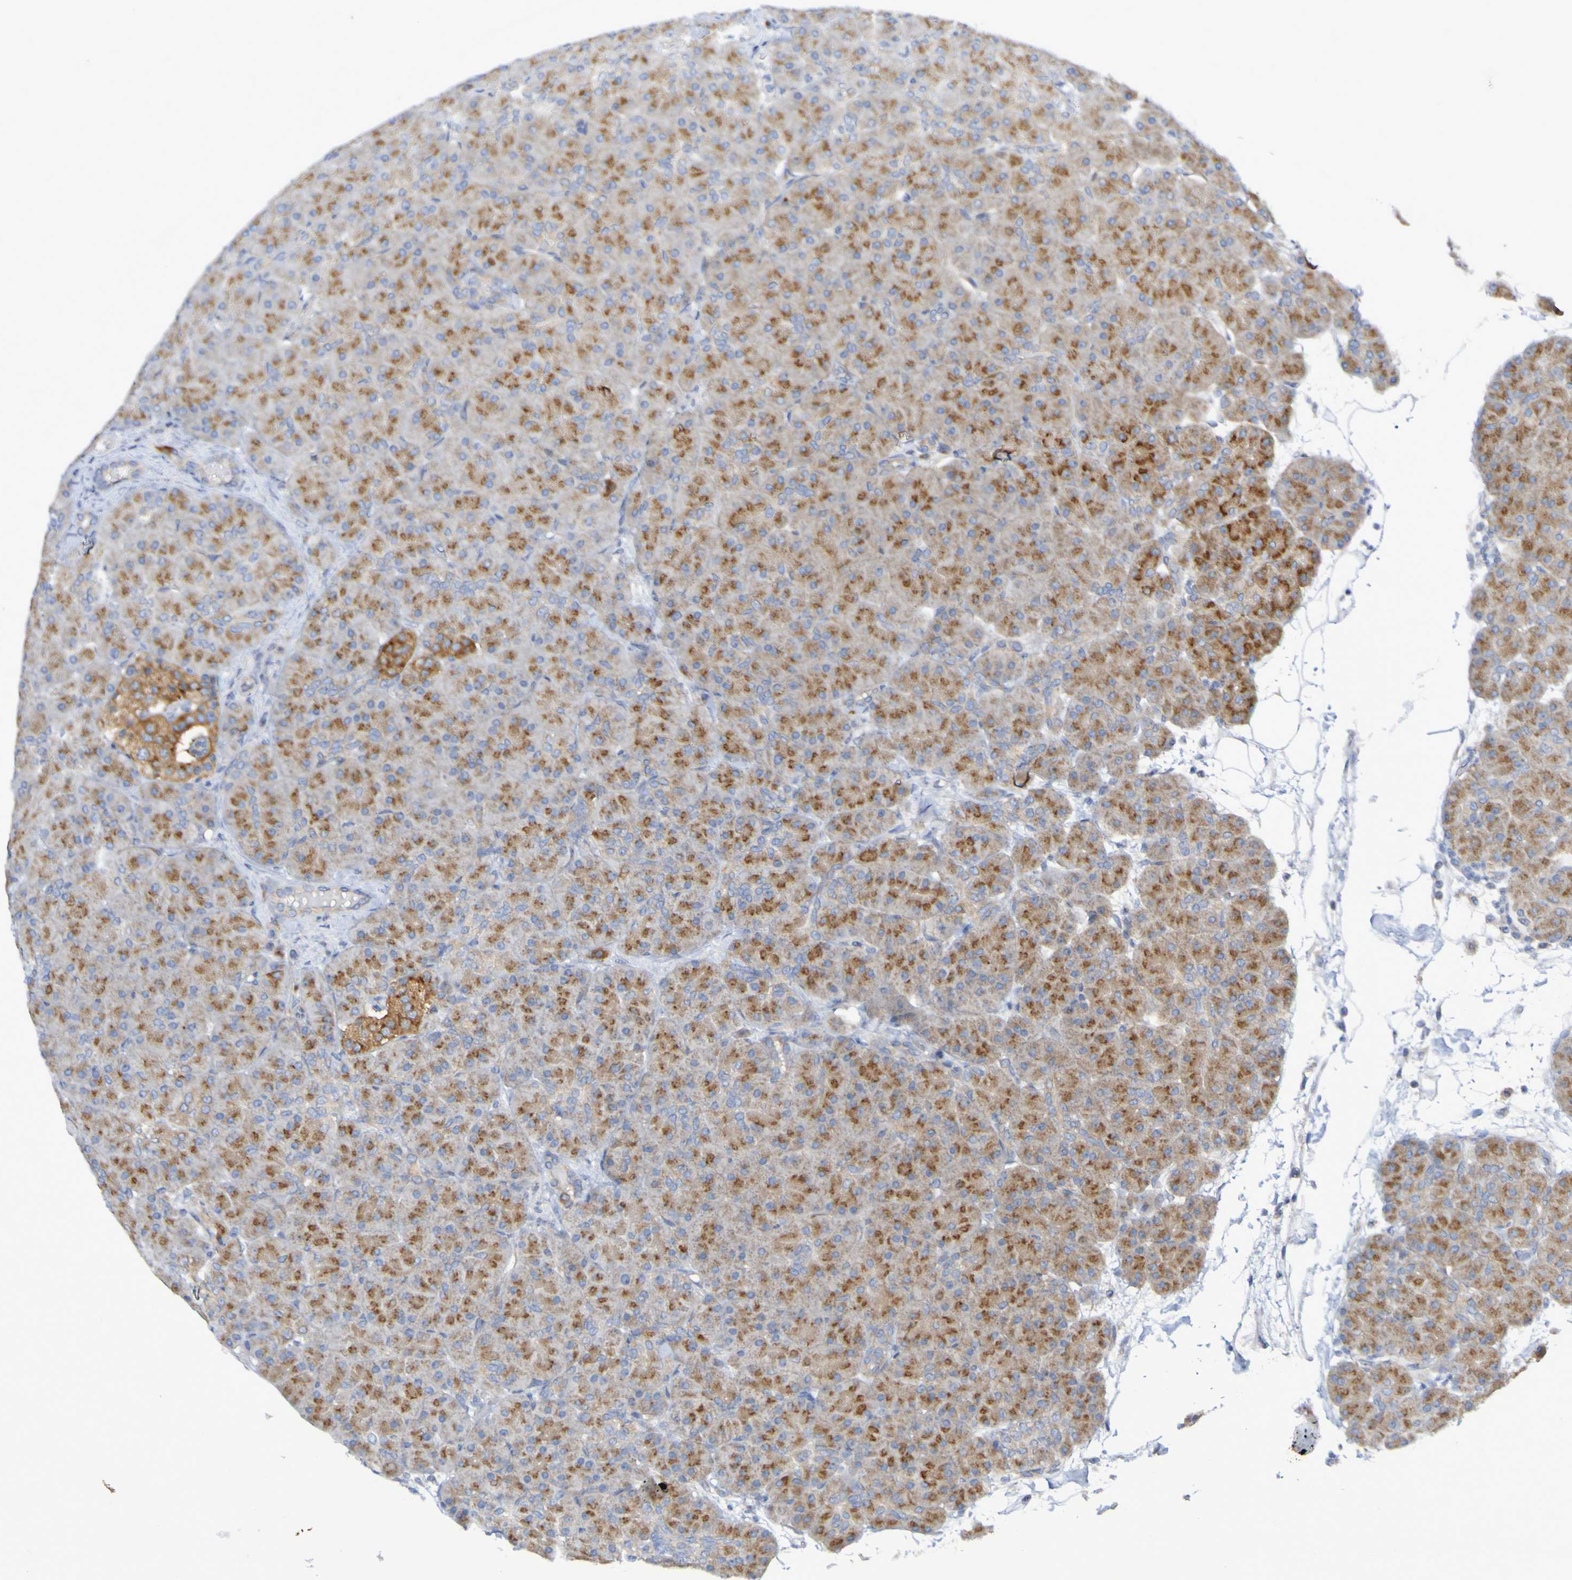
{"staining": {"intensity": "strong", "quantity": ">75%", "location": "cytoplasmic/membranous"}, "tissue": "pancreas", "cell_type": "Exocrine glandular cells", "image_type": "normal", "snomed": [{"axis": "morphology", "description": "Normal tissue, NOS"}, {"axis": "topography", "description": "Pancreas"}], "caption": "A micrograph showing strong cytoplasmic/membranous positivity in about >75% of exocrine glandular cells in unremarkable pancreas, as visualized by brown immunohistochemical staining.", "gene": "LMBRD2", "patient": {"sex": "male", "age": 66}}